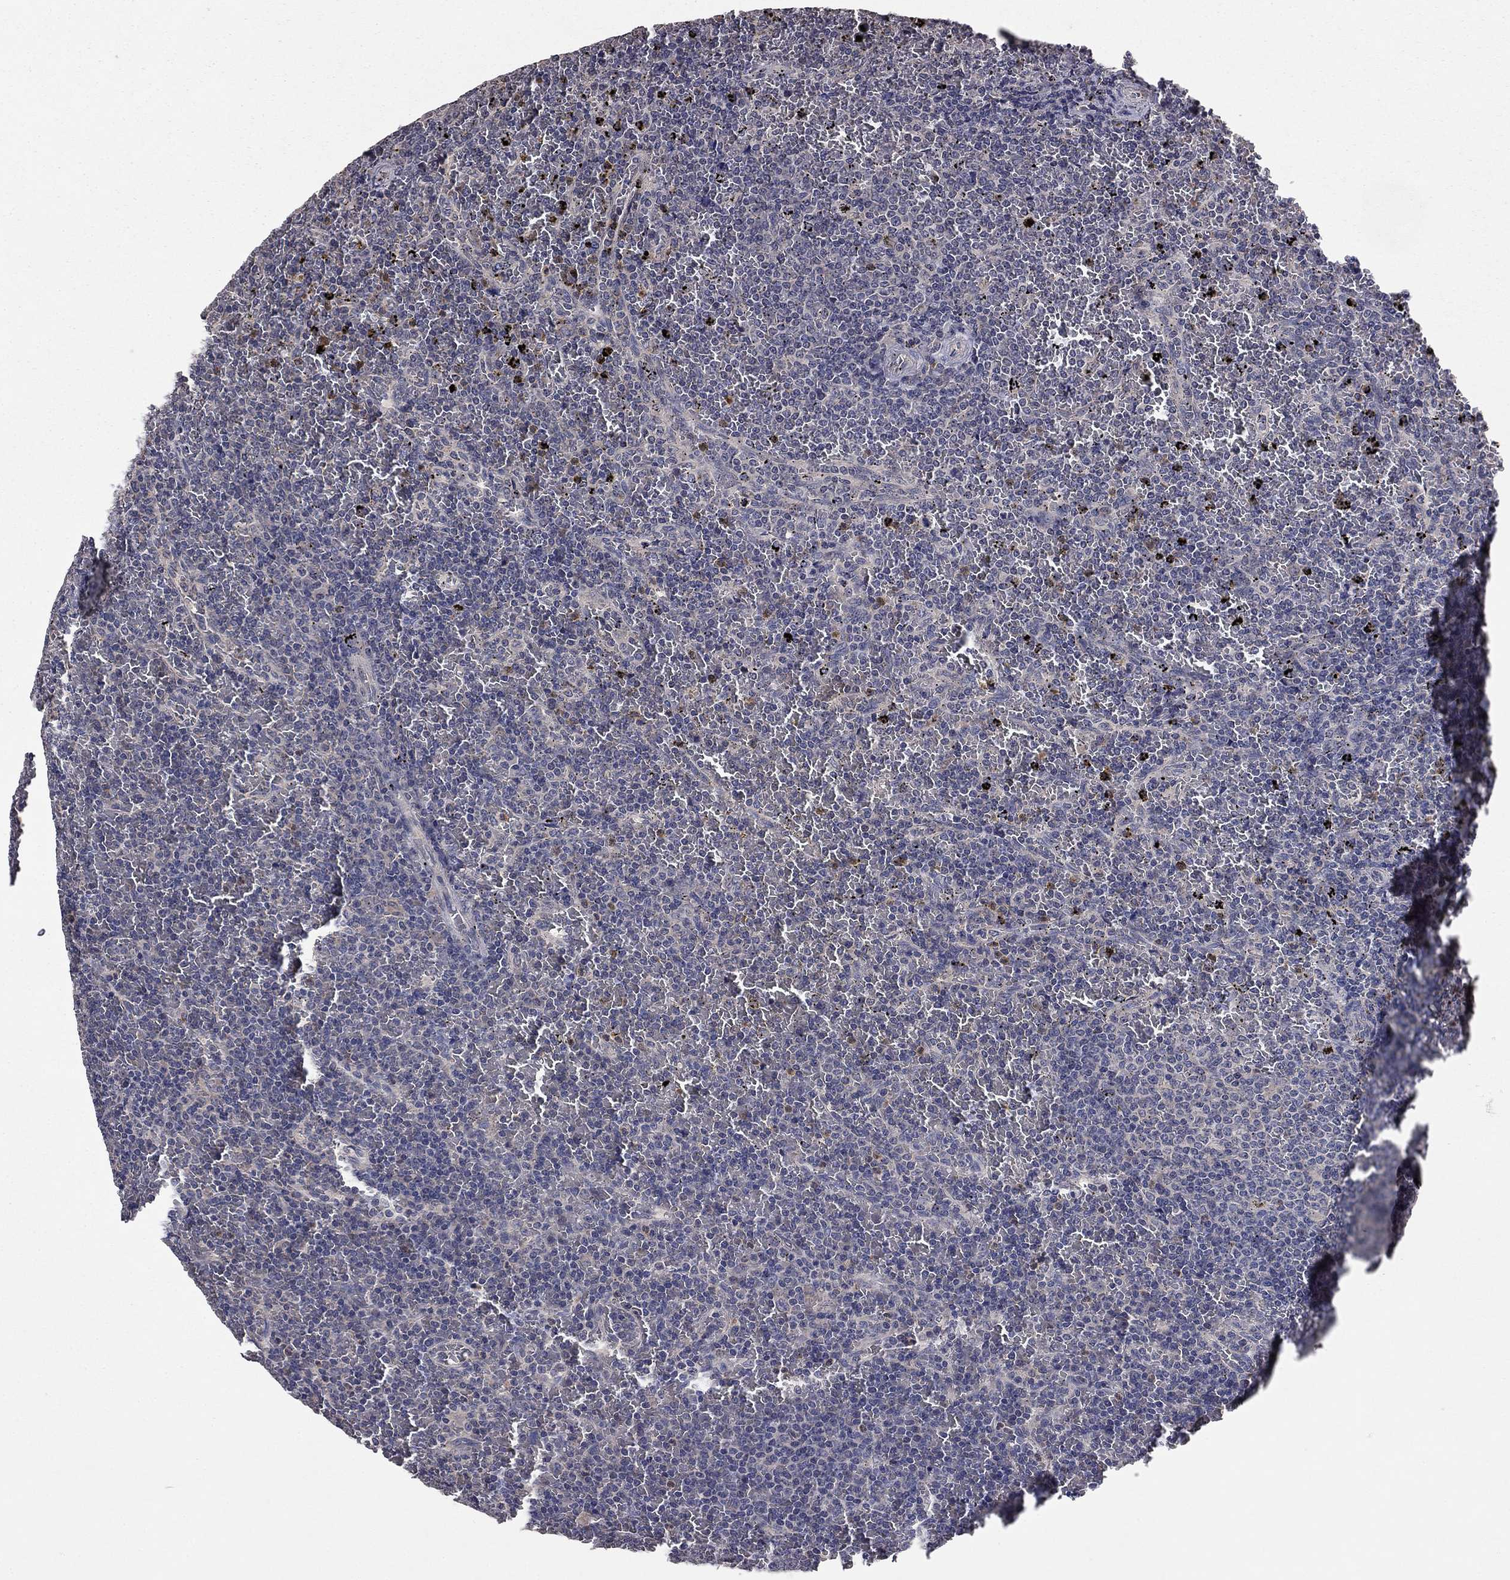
{"staining": {"intensity": "negative", "quantity": "none", "location": "none"}, "tissue": "lymphoma", "cell_type": "Tumor cells", "image_type": "cancer", "snomed": [{"axis": "morphology", "description": "Malignant lymphoma, non-Hodgkin's type, Low grade"}, {"axis": "topography", "description": "Spleen"}], "caption": "High power microscopy image of an immunohistochemistry micrograph of malignant lymphoma, non-Hodgkin's type (low-grade), revealing no significant staining in tumor cells.", "gene": "PROS1", "patient": {"sex": "female", "age": 77}}